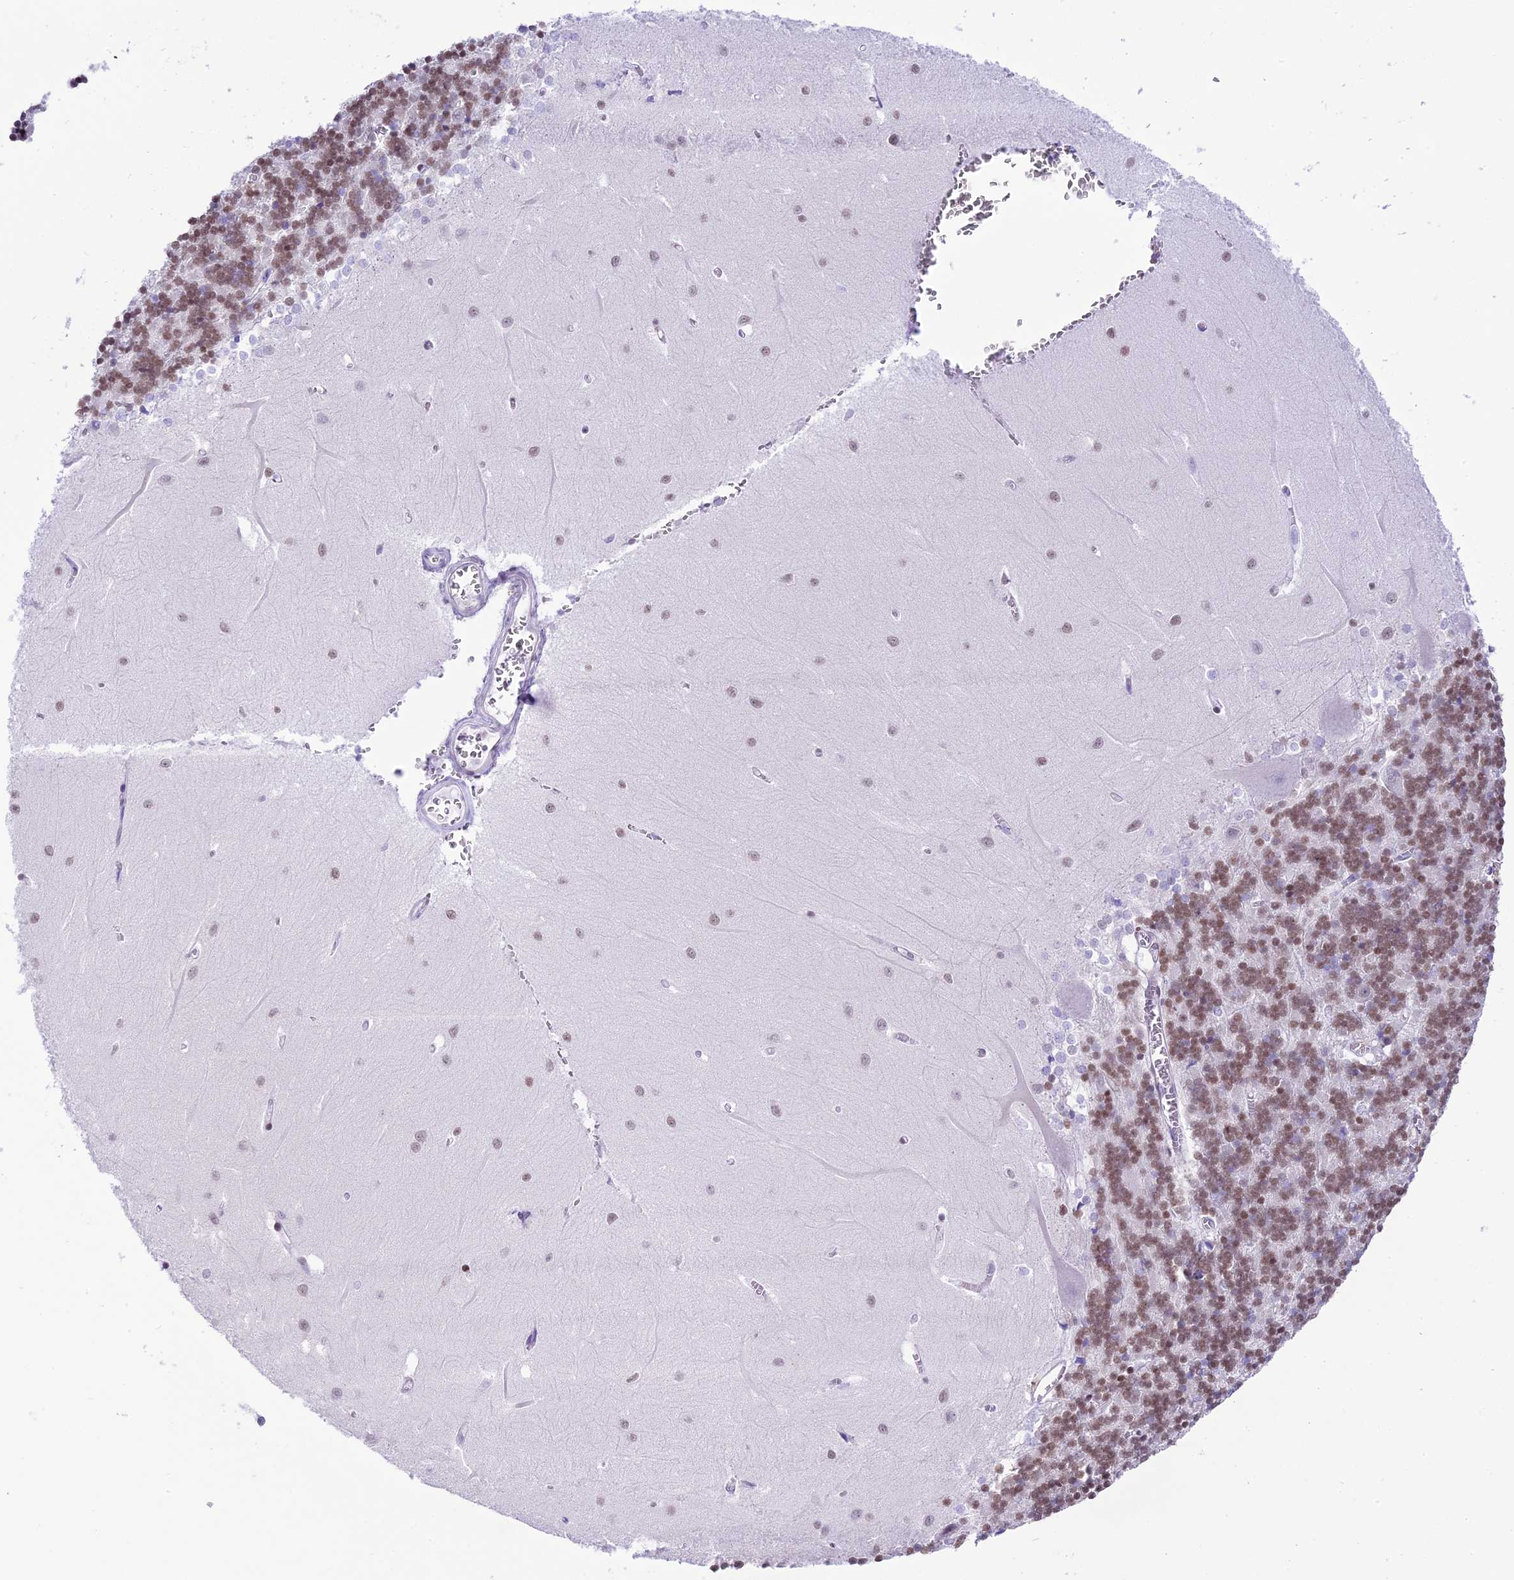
{"staining": {"intensity": "moderate", "quantity": ">75%", "location": "nuclear"}, "tissue": "cerebellum", "cell_type": "Cells in granular layer", "image_type": "normal", "snomed": [{"axis": "morphology", "description": "Normal tissue, NOS"}, {"axis": "topography", "description": "Cerebellum"}], "caption": "Cerebellum stained with a protein marker displays moderate staining in cells in granular layer.", "gene": "RPS6KB1", "patient": {"sex": "male", "age": 37}}